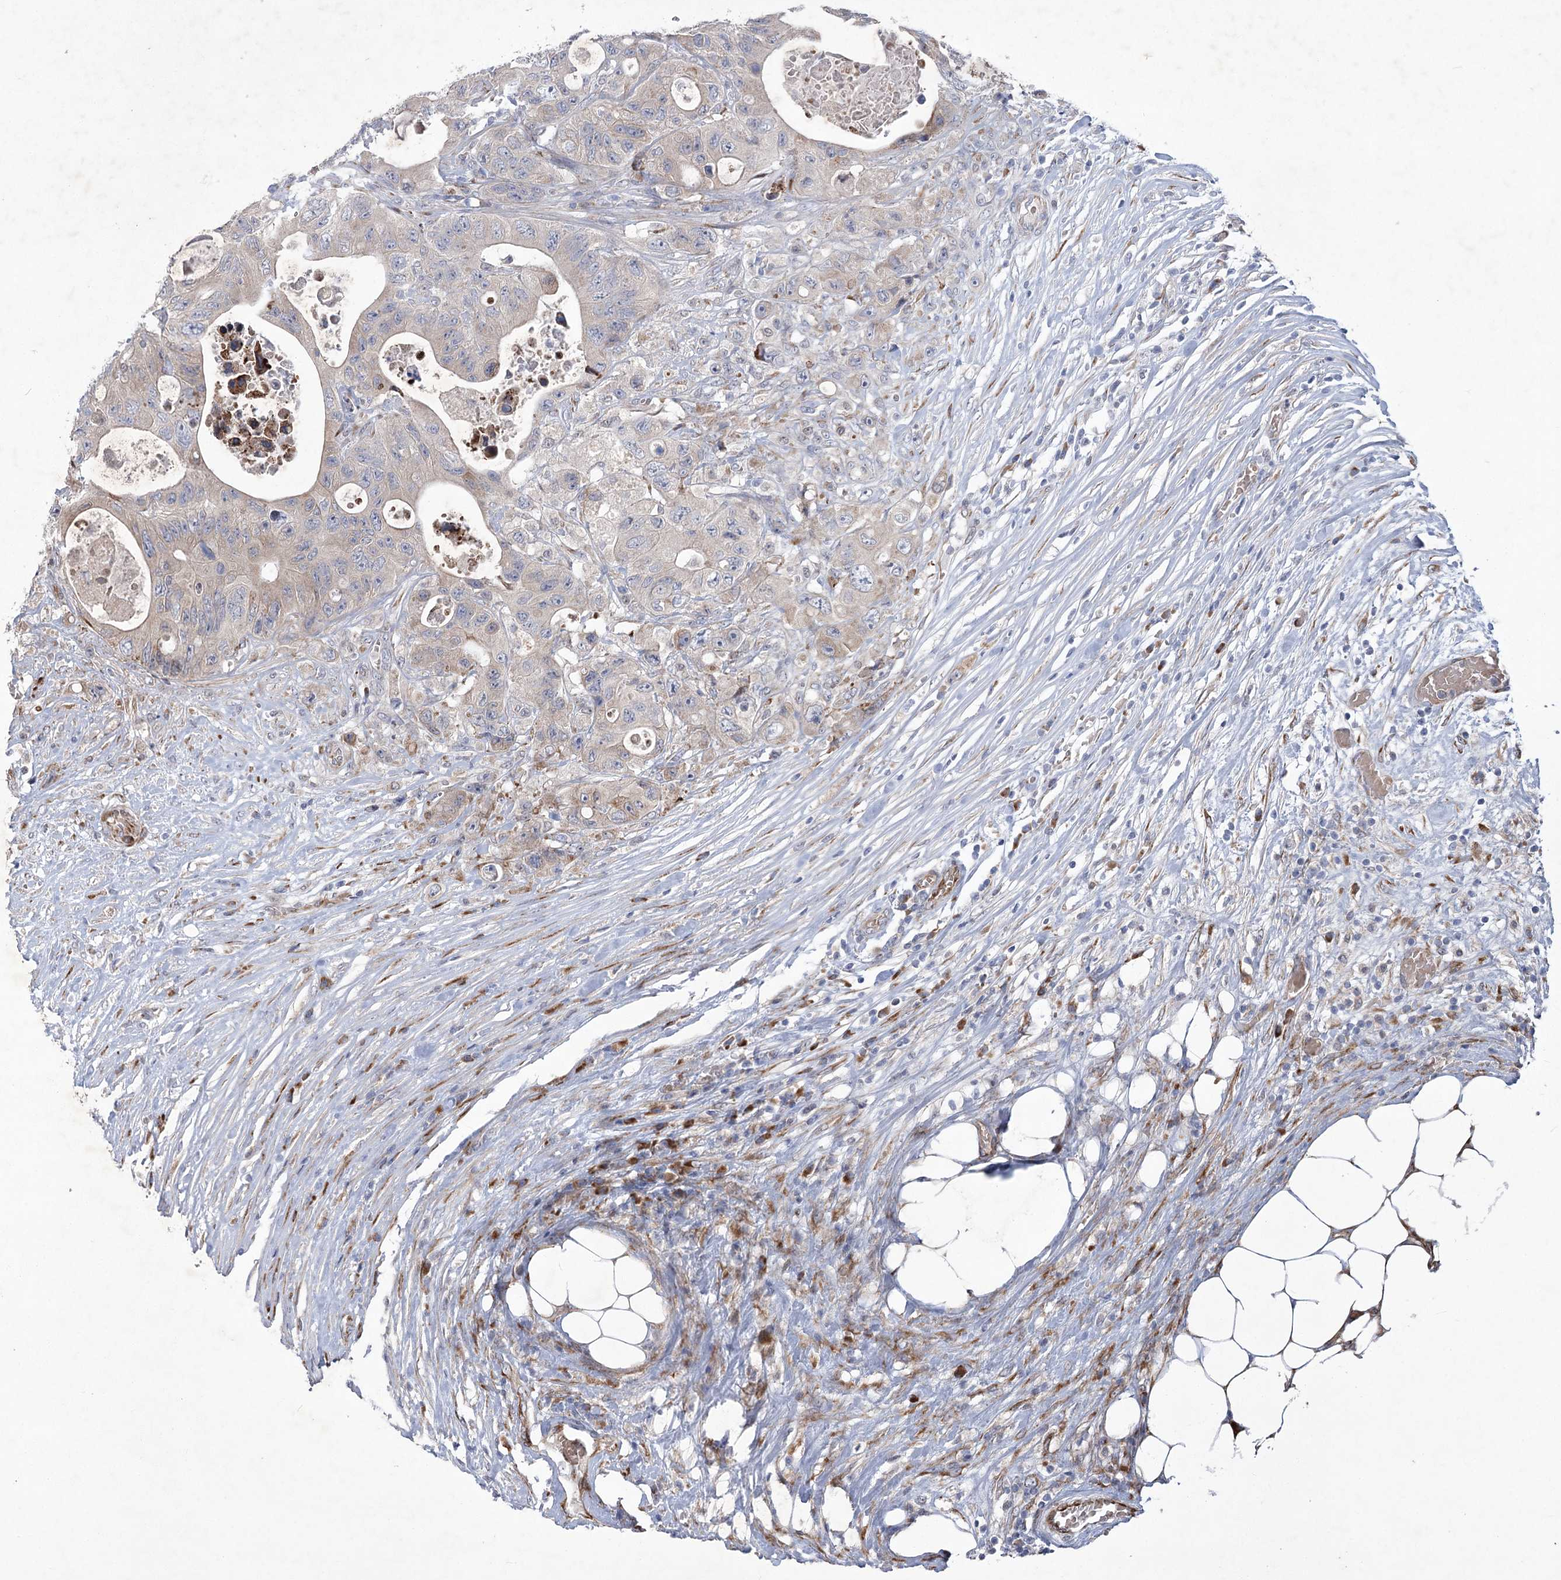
{"staining": {"intensity": "weak", "quantity": "<25%", "location": "cytoplasmic/membranous"}, "tissue": "colorectal cancer", "cell_type": "Tumor cells", "image_type": "cancer", "snomed": [{"axis": "morphology", "description": "Adenocarcinoma, NOS"}, {"axis": "topography", "description": "Colon"}], "caption": "Immunohistochemistry (IHC) of adenocarcinoma (colorectal) exhibits no positivity in tumor cells. Brightfield microscopy of immunohistochemistry (IHC) stained with DAB (3,3'-diaminobenzidine) (brown) and hematoxylin (blue), captured at high magnification.", "gene": "GCNT4", "patient": {"sex": "female", "age": 46}}